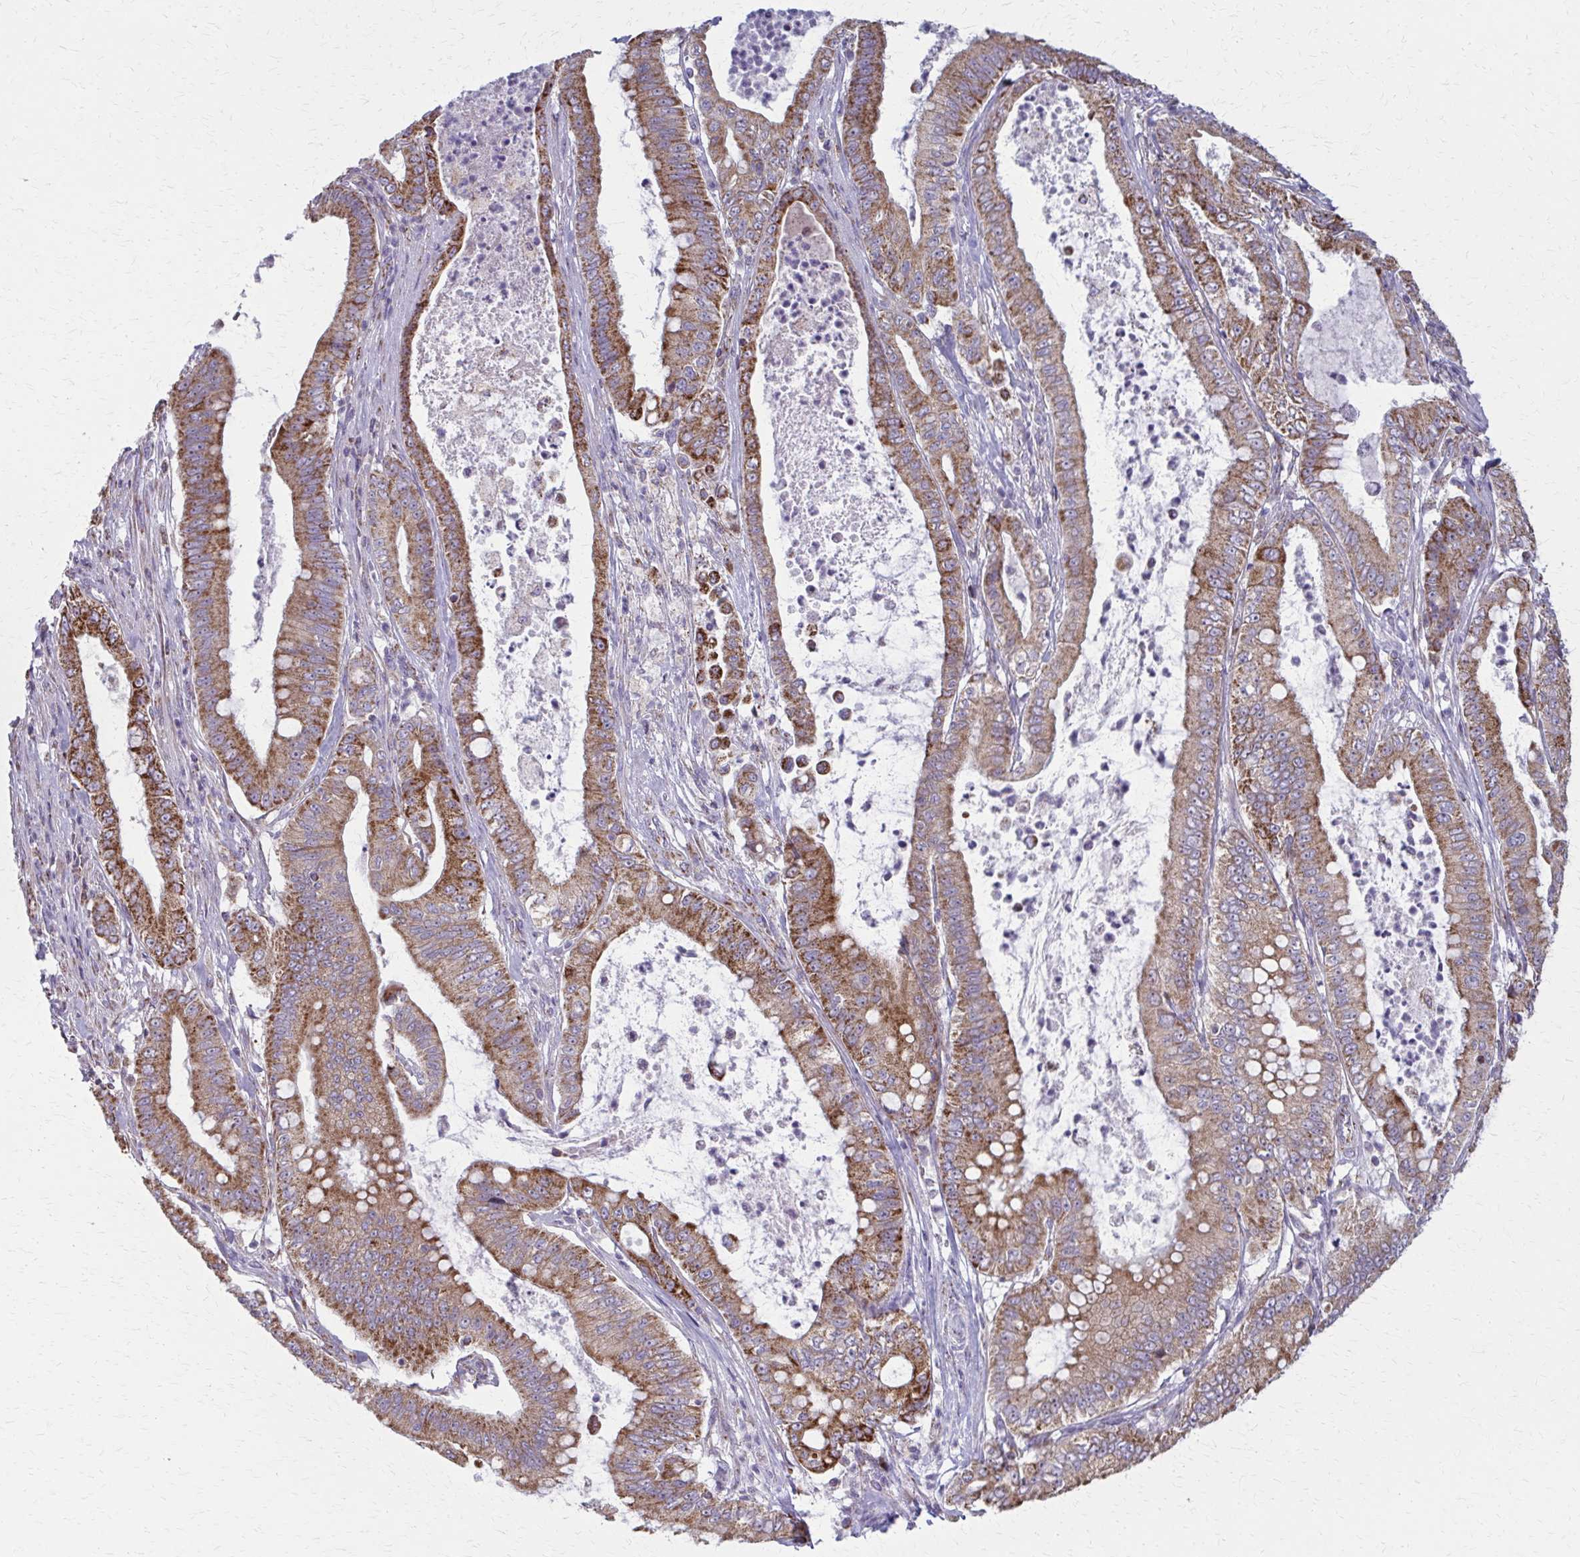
{"staining": {"intensity": "strong", "quantity": ">75%", "location": "cytoplasmic/membranous"}, "tissue": "pancreatic cancer", "cell_type": "Tumor cells", "image_type": "cancer", "snomed": [{"axis": "morphology", "description": "Adenocarcinoma, NOS"}, {"axis": "topography", "description": "Pancreas"}], "caption": "The immunohistochemical stain highlights strong cytoplasmic/membranous expression in tumor cells of pancreatic adenocarcinoma tissue.", "gene": "TVP23A", "patient": {"sex": "male", "age": 71}}